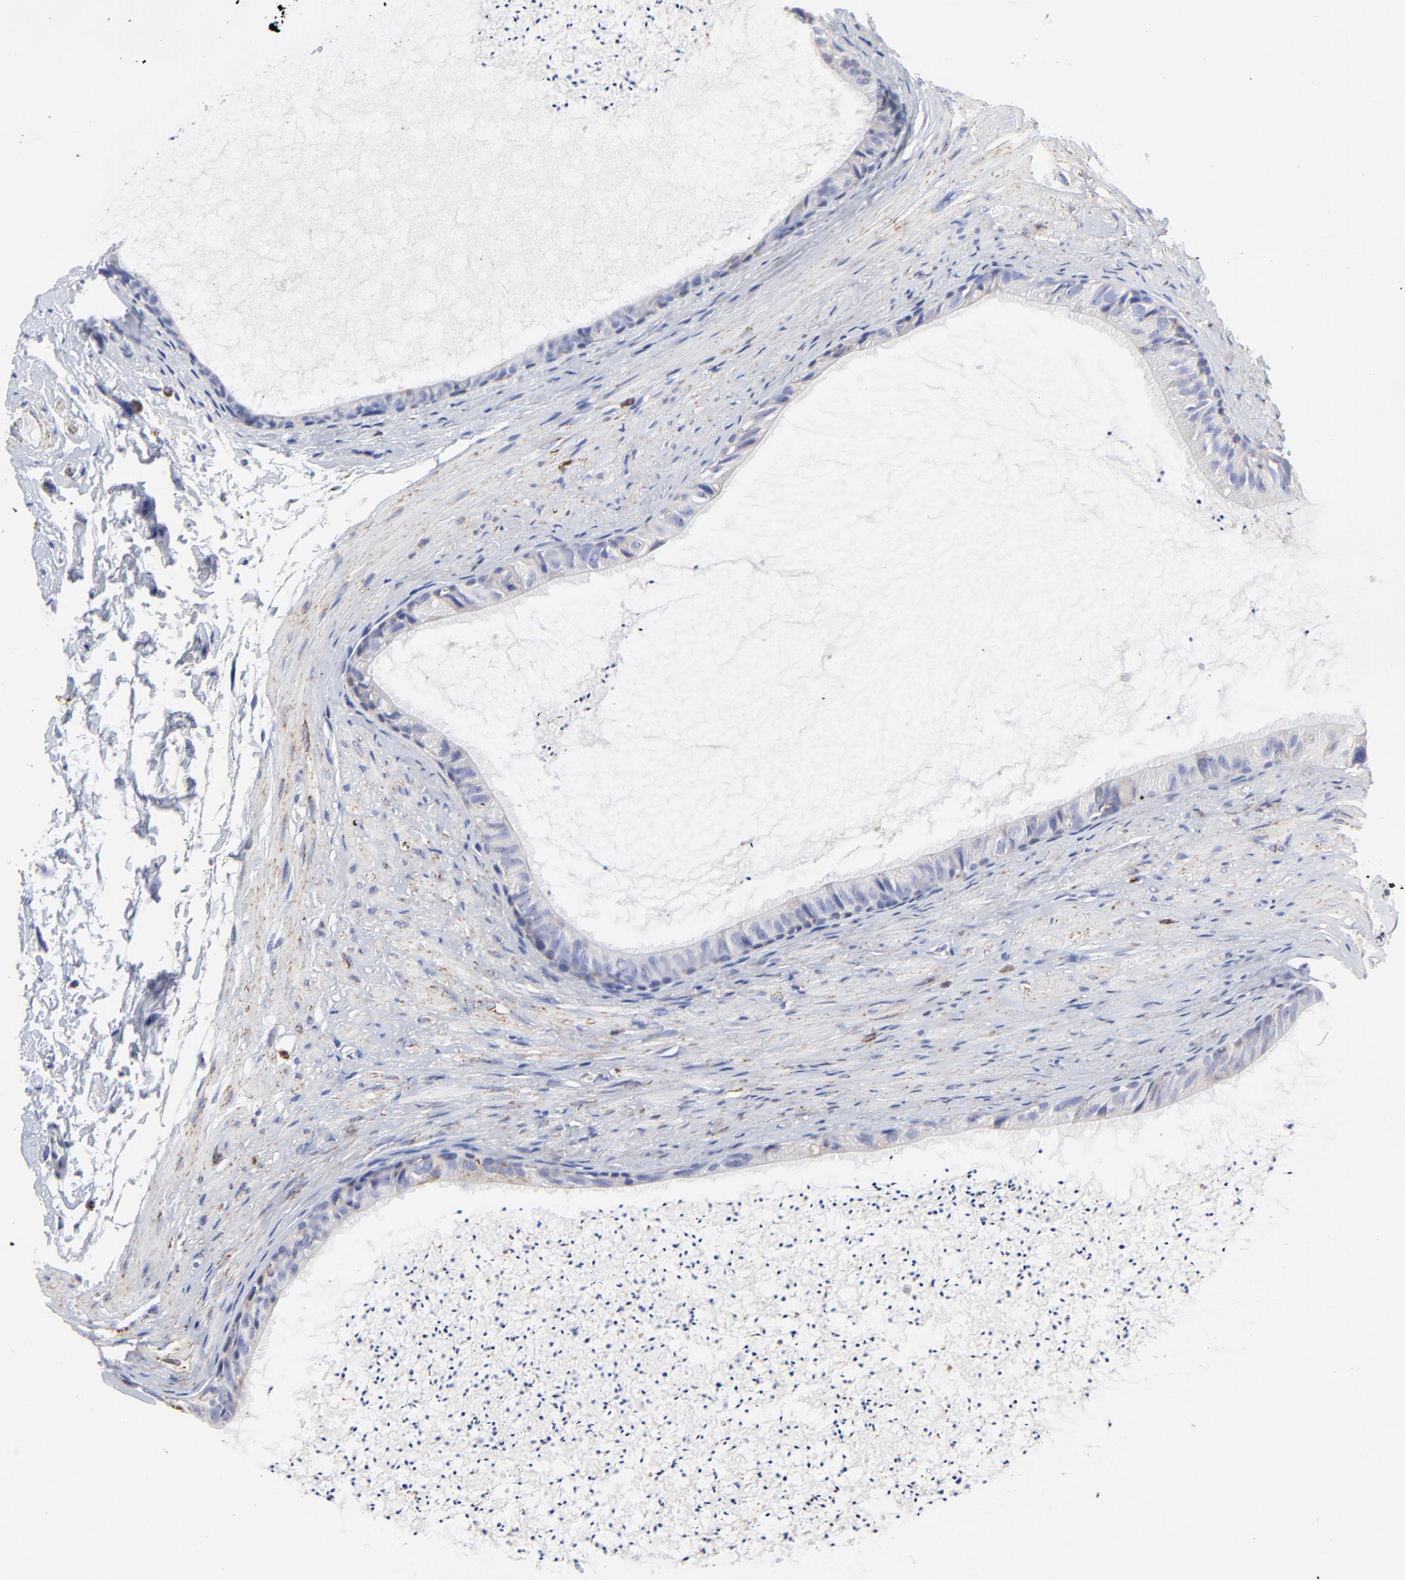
{"staining": {"intensity": "weak", "quantity": ">75%", "location": "cytoplasmic/membranous"}, "tissue": "epididymis", "cell_type": "Glandular cells", "image_type": "normal", "snomed": [{"axis": "morphology", "description": "Normal tissue, NOS"}, {"axis": "topography", "description": "Epididymis"}], "caption": "A brown stain highlights weak cytoplasmic/membranous expression of a protein in glandular cells of benign epididymis.", "gene": "PINK1", "patient": {"sex": "male", "age": 77}}